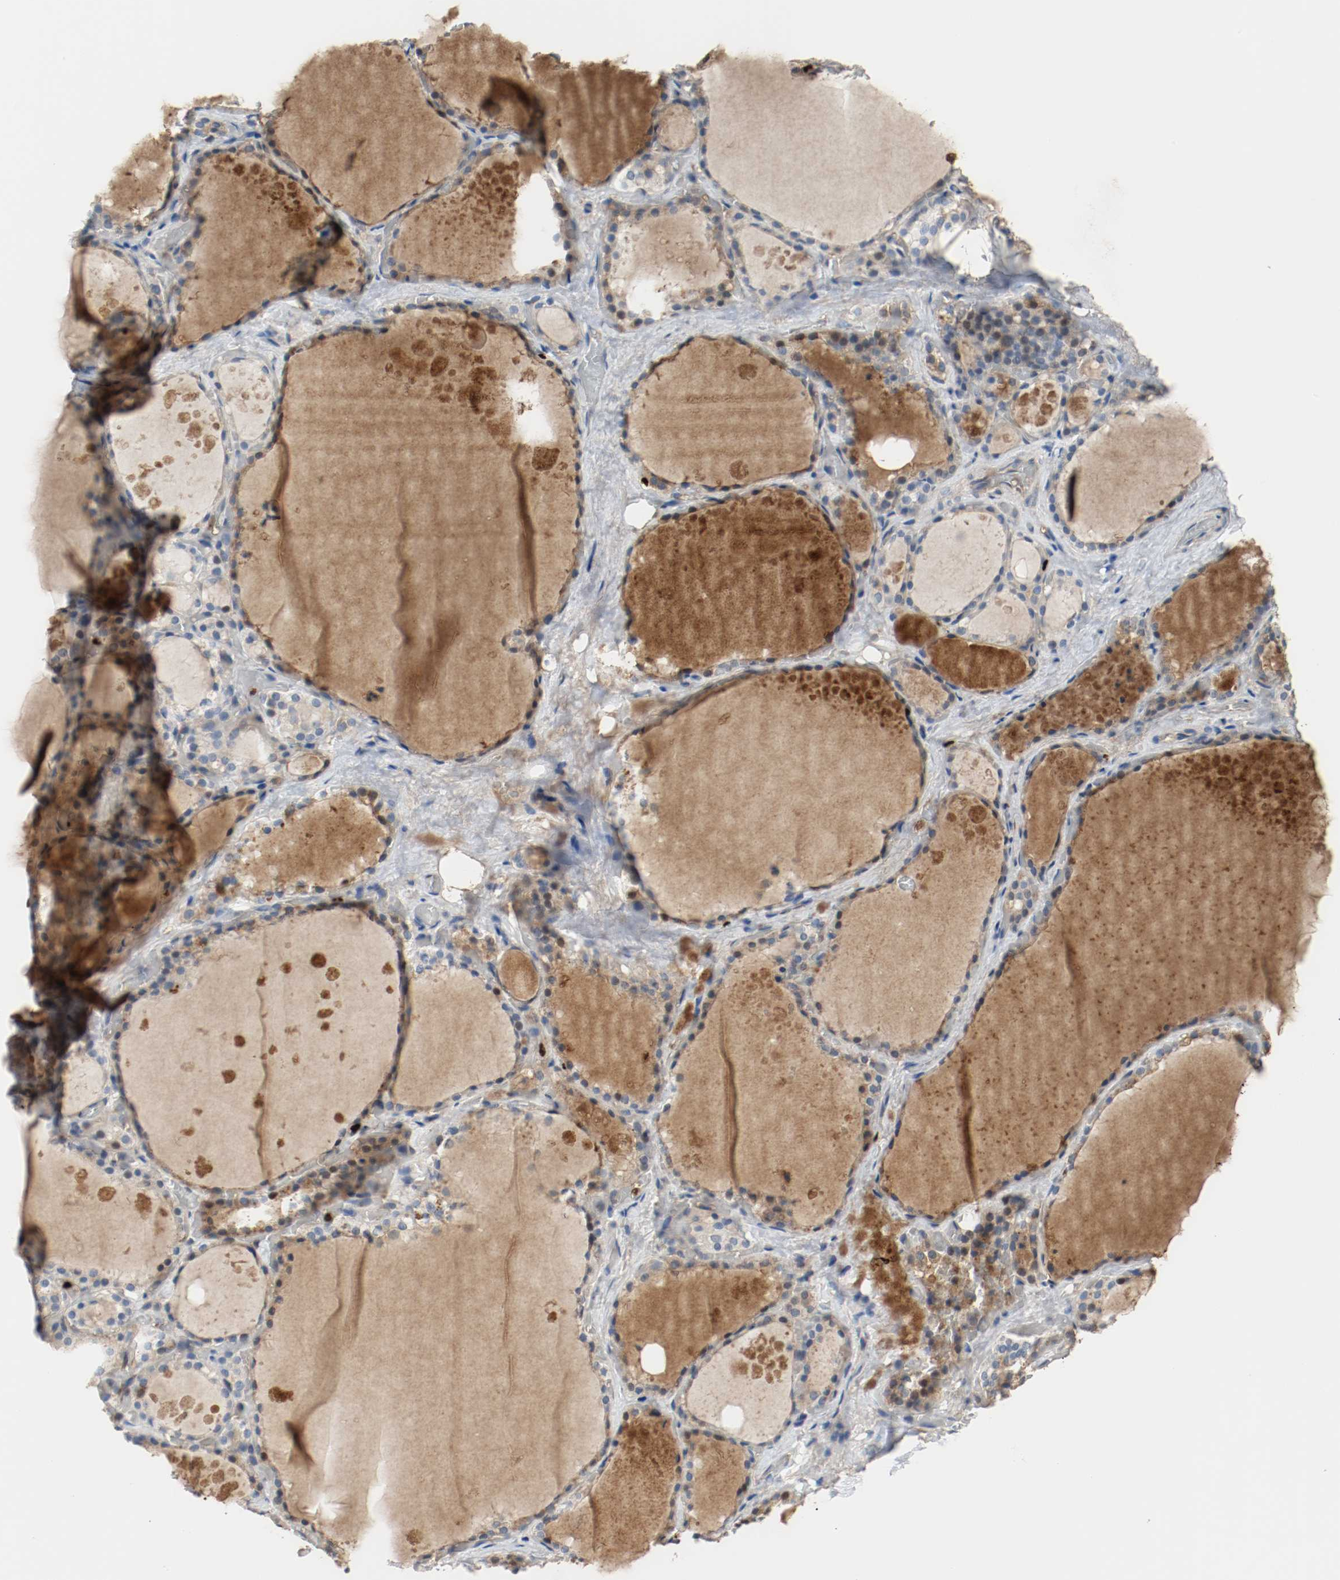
{"staining": {"intensity": "negative", "quantity": "none", "location": "none"}, "tissue": "thyroid gland", "cell_type": "Glandular cells", "image_type": "normal", "snomed": [{"axis": "morphology", "description": "Normal tissue, NOS"}, {"axis": "topography", "description": "Thyroid gland"}], "caption": "Protein analysis of normal thyroid gland demonstrates no significant expression in glandular cells.", "gene": "BLK", "patient": {"sex": "male", "age": 61}}